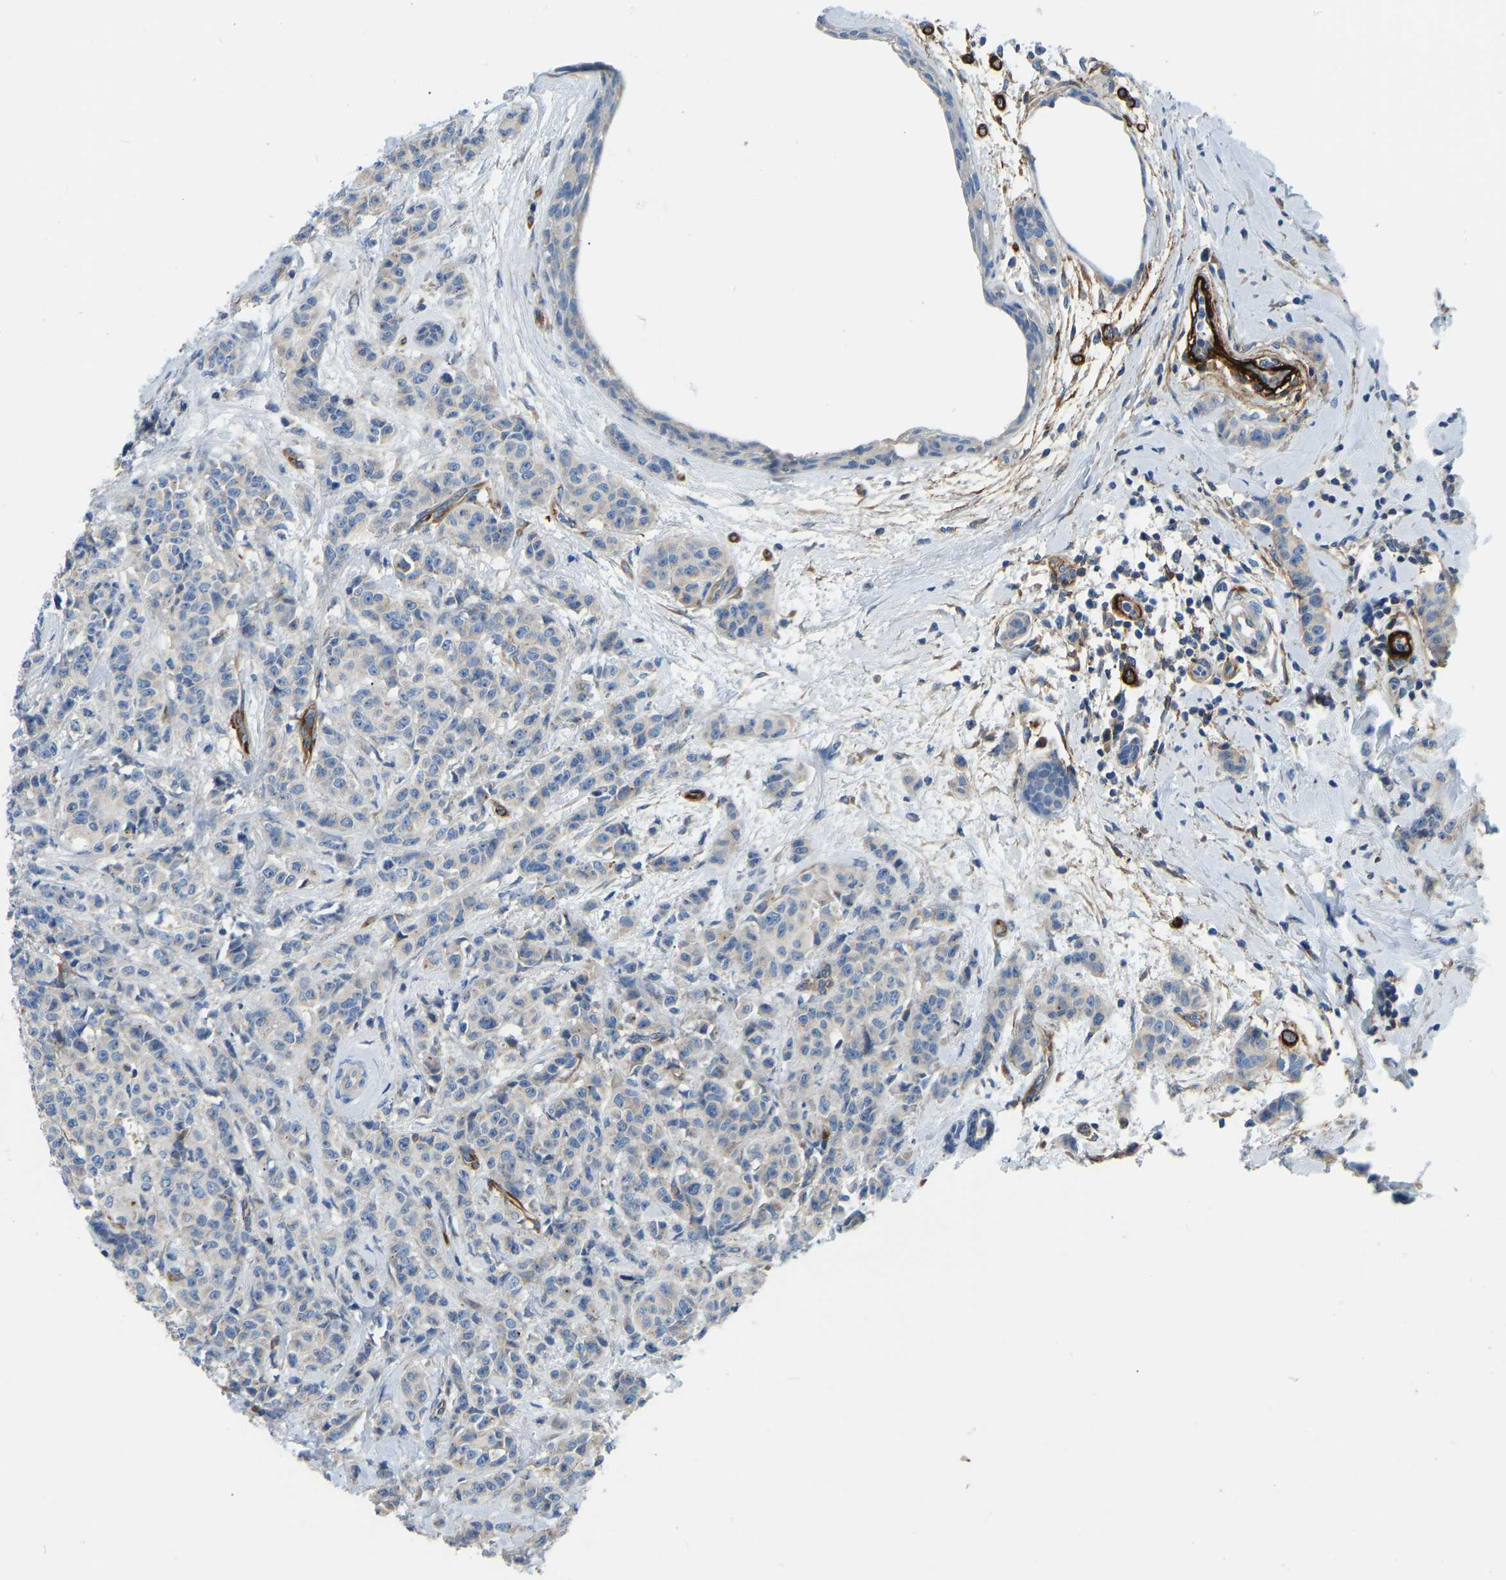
{"staining": {"intensity": "negative", "quantity": "none", "location": "none"}, "tissue": "breast cancer", "cell_type": "Tumor cells", "image_type": "cancer", "snomed": [{"axis": "morphology", "description": "Normal tissue, NOS"}, {"axis": "morphology", "description": "Duct carcinoma"}, {"axis": "topography", "description": "Breast"}], "caption": "DAB (3,3'-diaminobenzidine) immunohistochemical staining of human breast cancer demonstrates no significant expression in tumor cells. (Stains: DAB (3,3'-diaminobenzidine) IHC with hematoxylin counter stain, Microscopy: brightfield microscopy at high magnification).", "gene": "COL15A1", "patient": {"sex": "female", "age": 40}}